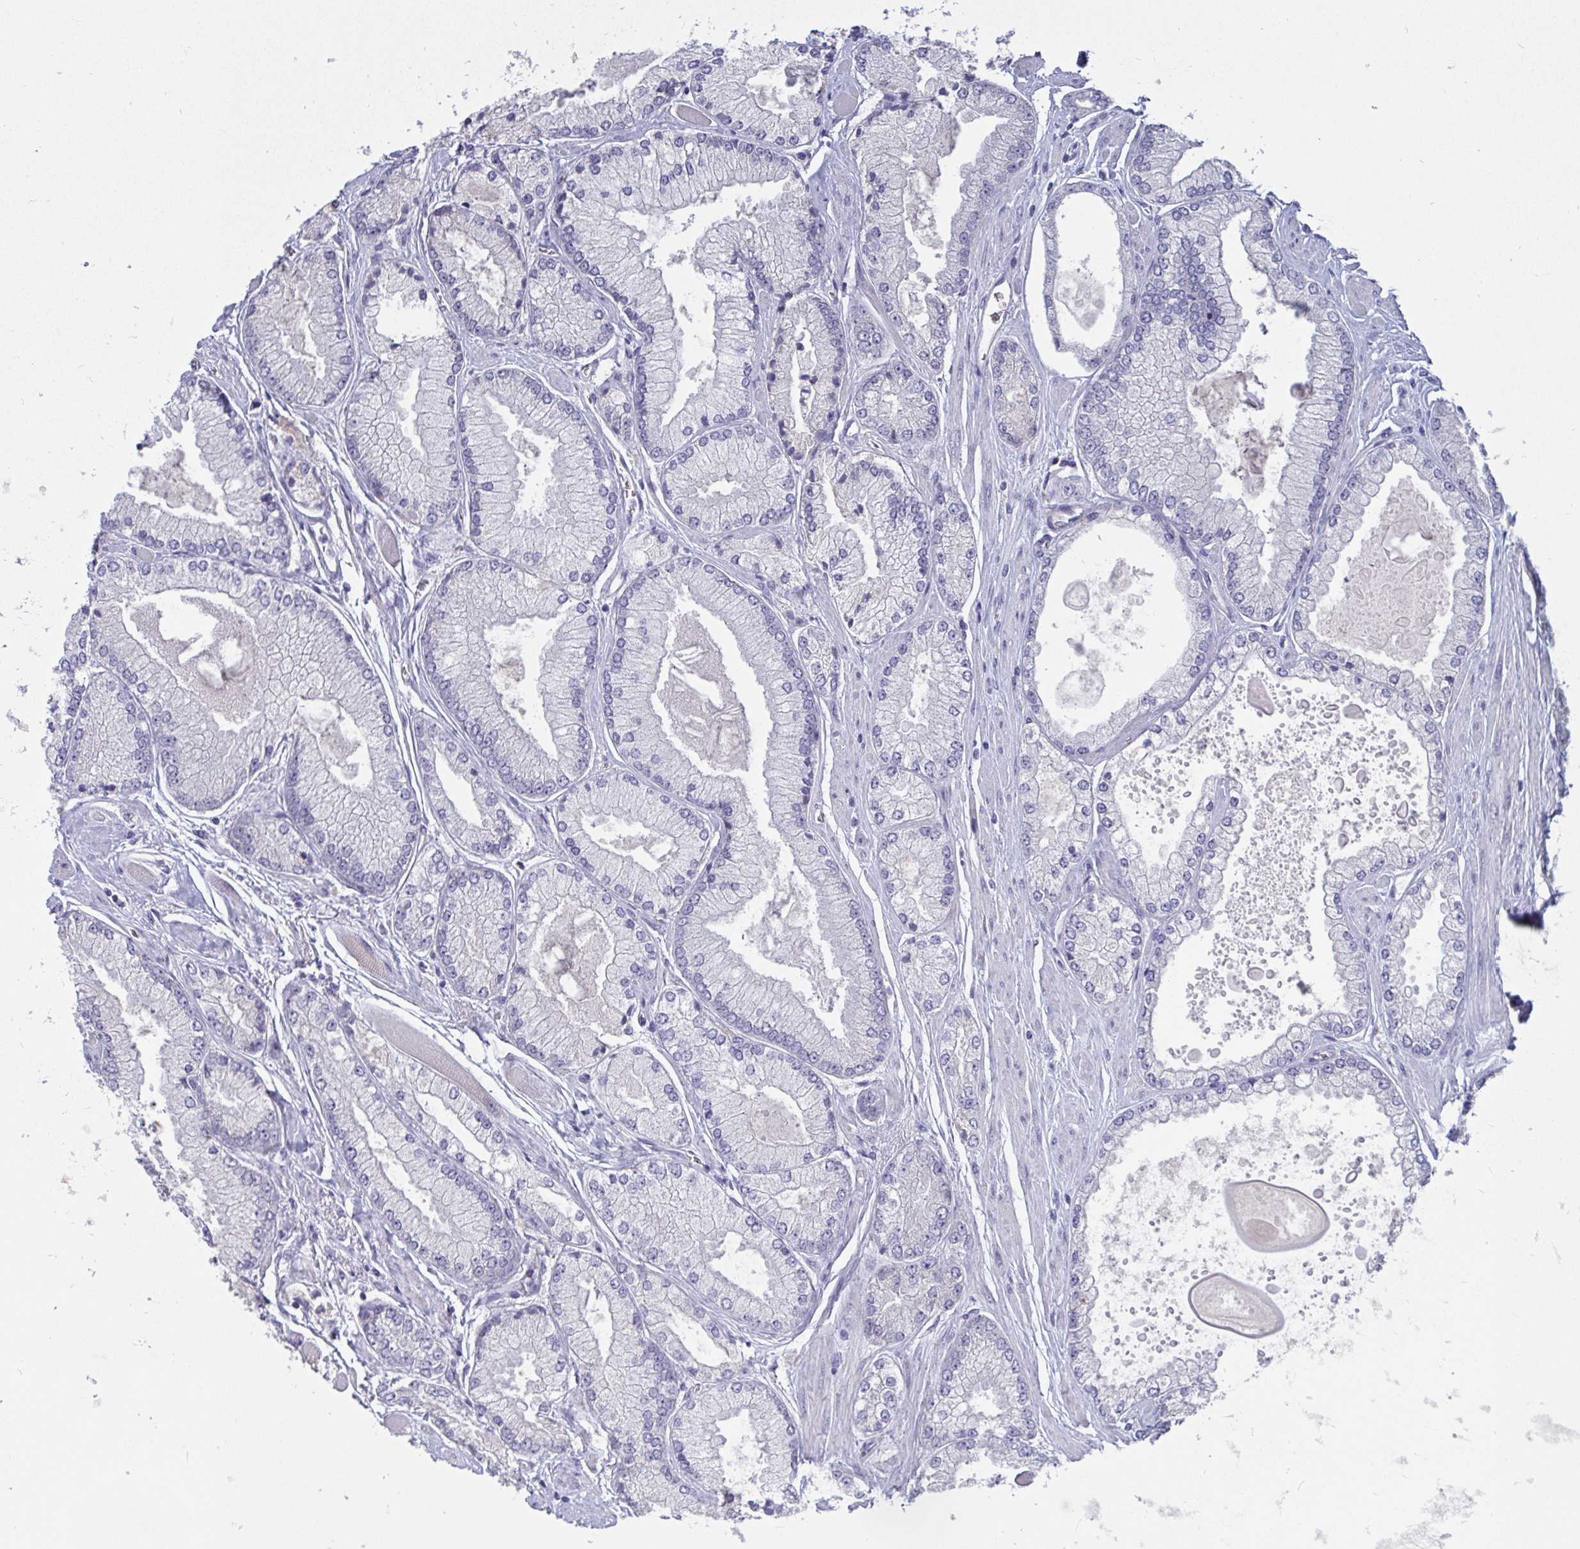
{"staining": {"intensity": "negative", "quantity": "none", "location": "none"}, "tissue": "prostate cancer", "cell_type": "Tumor cells", "image_type": "cancer", "snomed": [{"axis": "morphology", "description": "Adenocarcinoma, Low grade"}, {"axis": "topography", "description": "Prostate"}], "caption": "Immunohistochemistry (IHC) photomicrograph of neoplastic tissue: low-grade adenocarcinoma (prostate) stained with DAB shows no significant protein staining in tumor cells.", "gene": "MYC", "patient": {"sex": "male", "age": 67}}